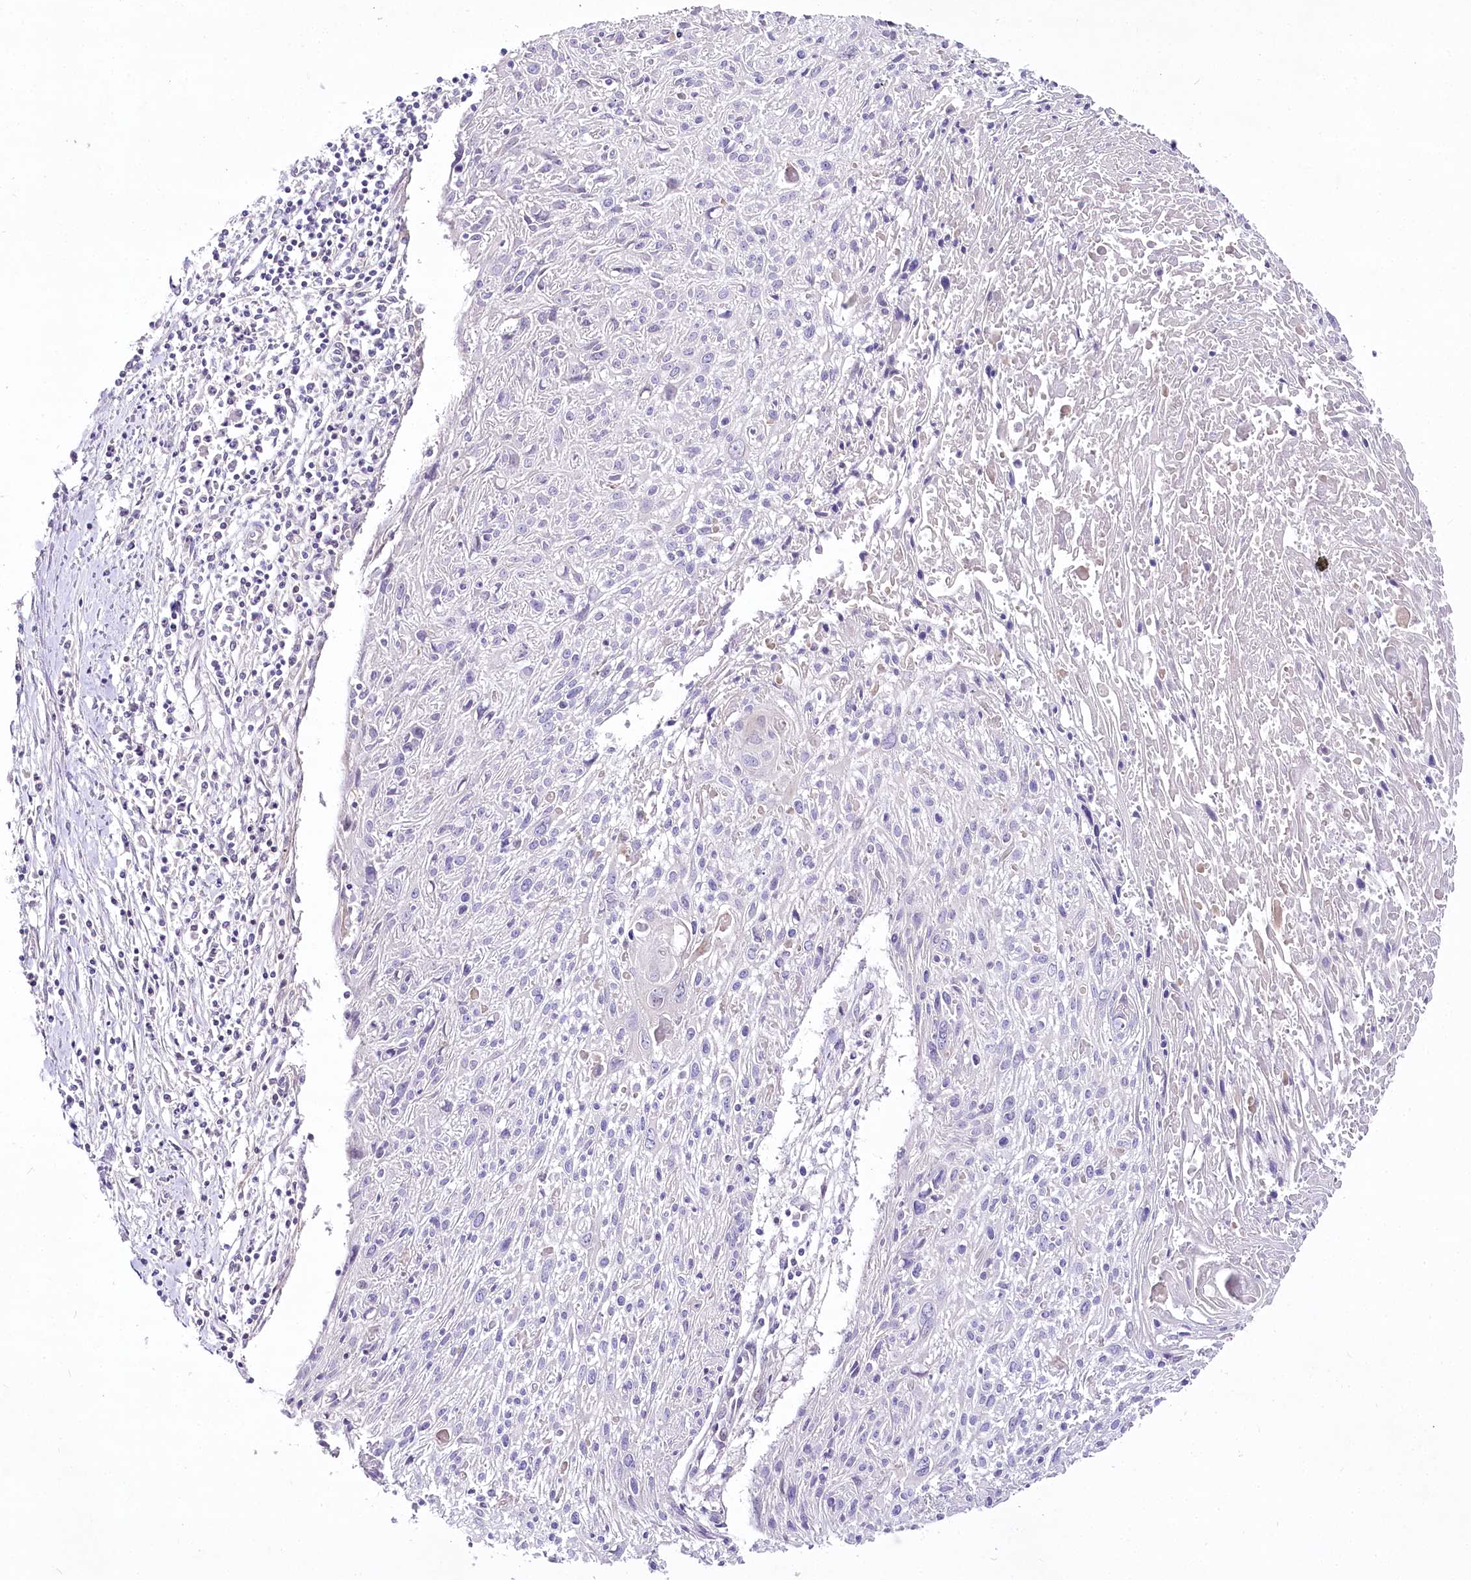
{"staining": {"intensity": "negative", "quantity": "none", "location": "none"}, "tissue": "cervical cancer", "cell_type": "Tumor cells", "image_type": "cancer", "snomed": [{"axis": "morphology", "description": "Squamous cell carcinoma, NOS"}, {"axis": "topography", "description": "Cervix"}], "caption": "Tumor cells show no significant protein staining in cervical squamous cell carcinoma.", "gene": "LRRC14B", "patient": {"sex": "female", "age": 51}}